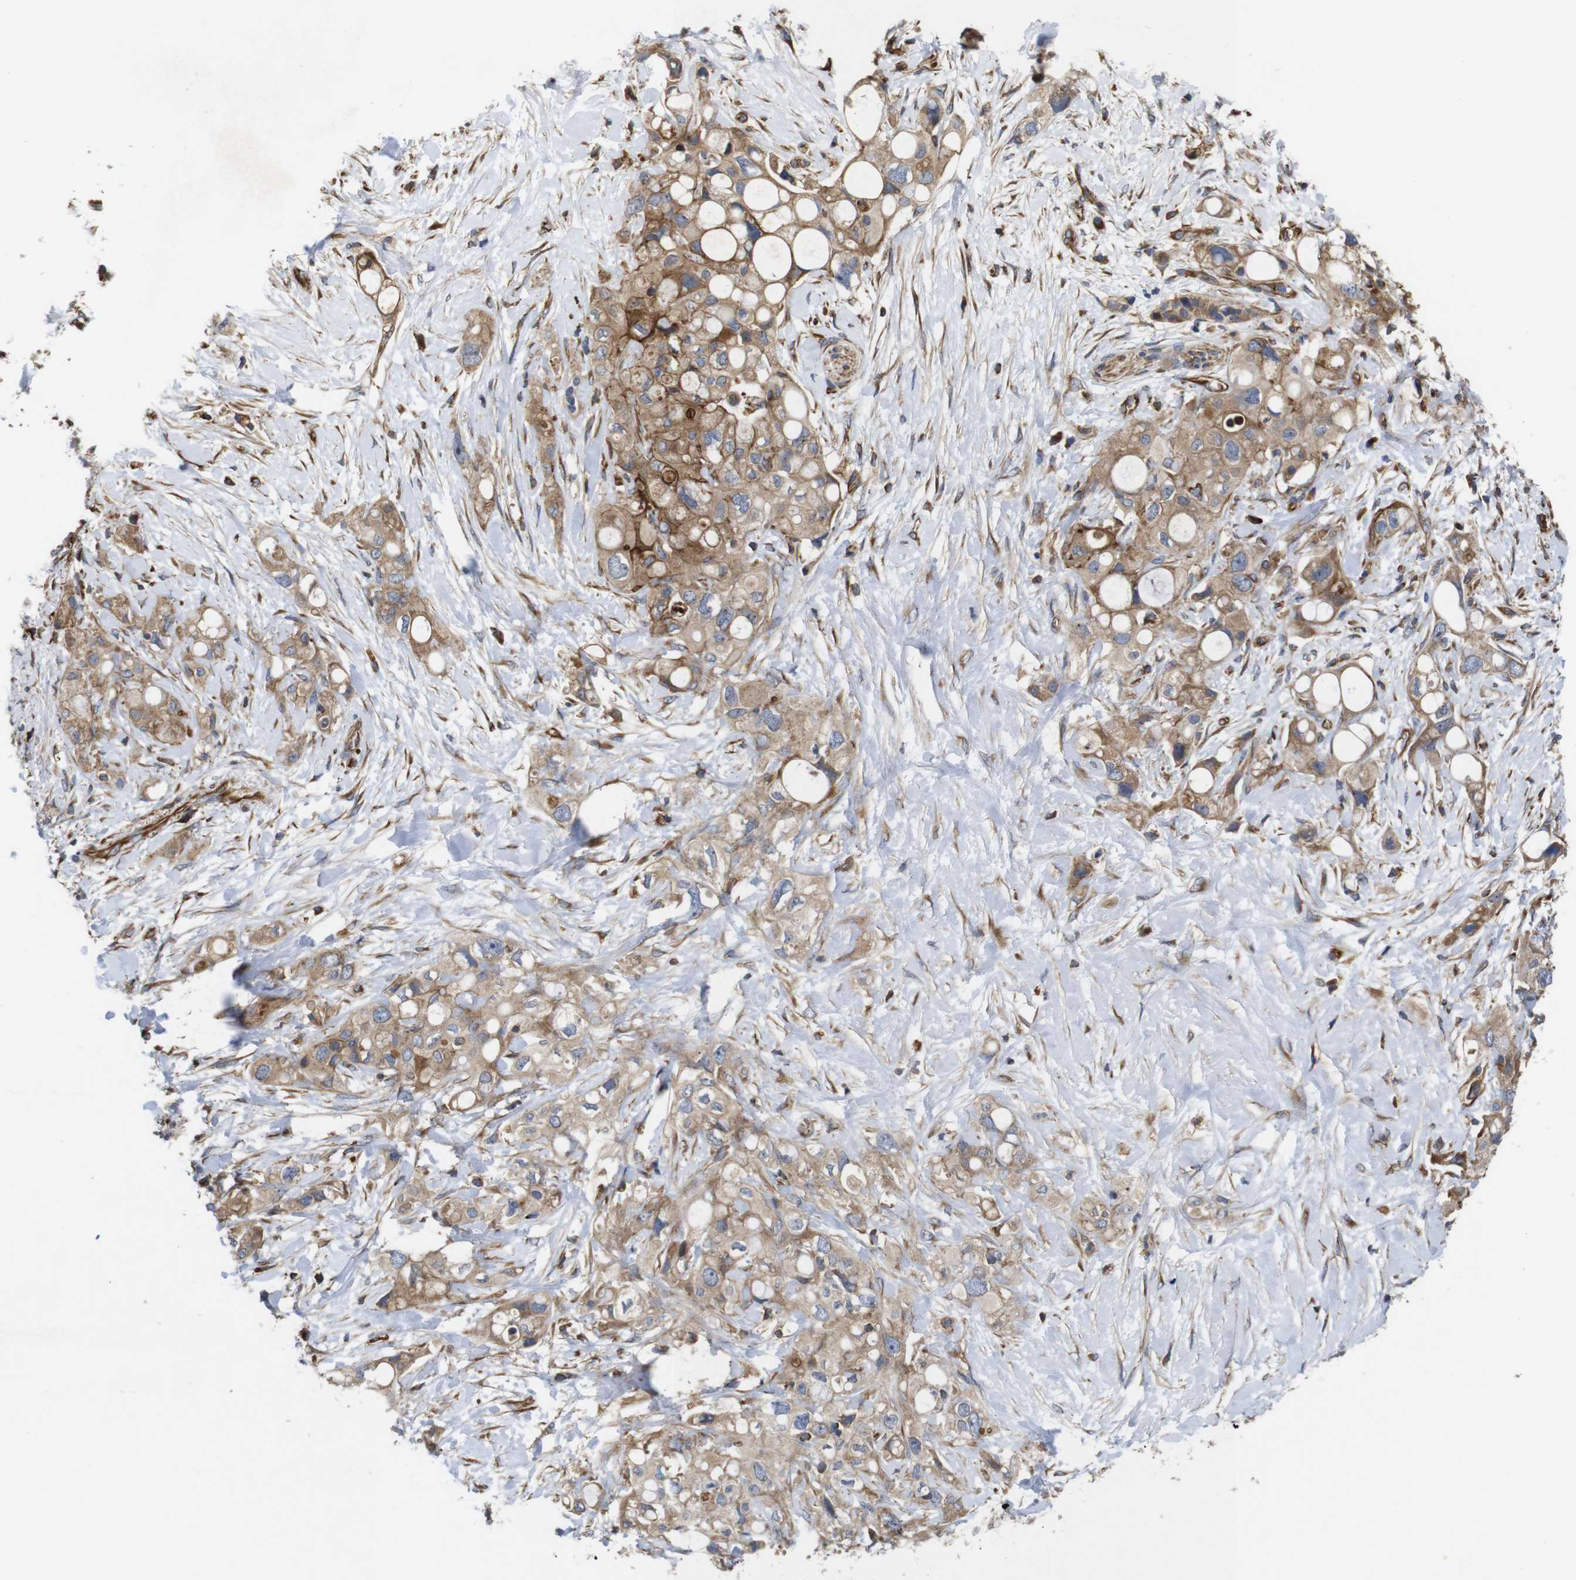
{"staining": {"intensity": "moderate", "quantity": ">75%", "location": "cytoplasmic/membranous"}, "tissue": "pancreatic cancer", "cell_type": "Tumor cells", "image_type": "cancer", "snomed": [{"axis": "morphology", "description": "Adenocarcinoma, NOS"}, {"axis": "topography", "description": "Pancreas"}], "caption": "Human pancreatic adenocarcinoma stained for a protein (brown) demonstrates moderate cytoplasmic/membranous positive positivity in approximately >75% of tumor cells.", "gene": "POMK", "patient": {"sex": "female", "age": 56}}